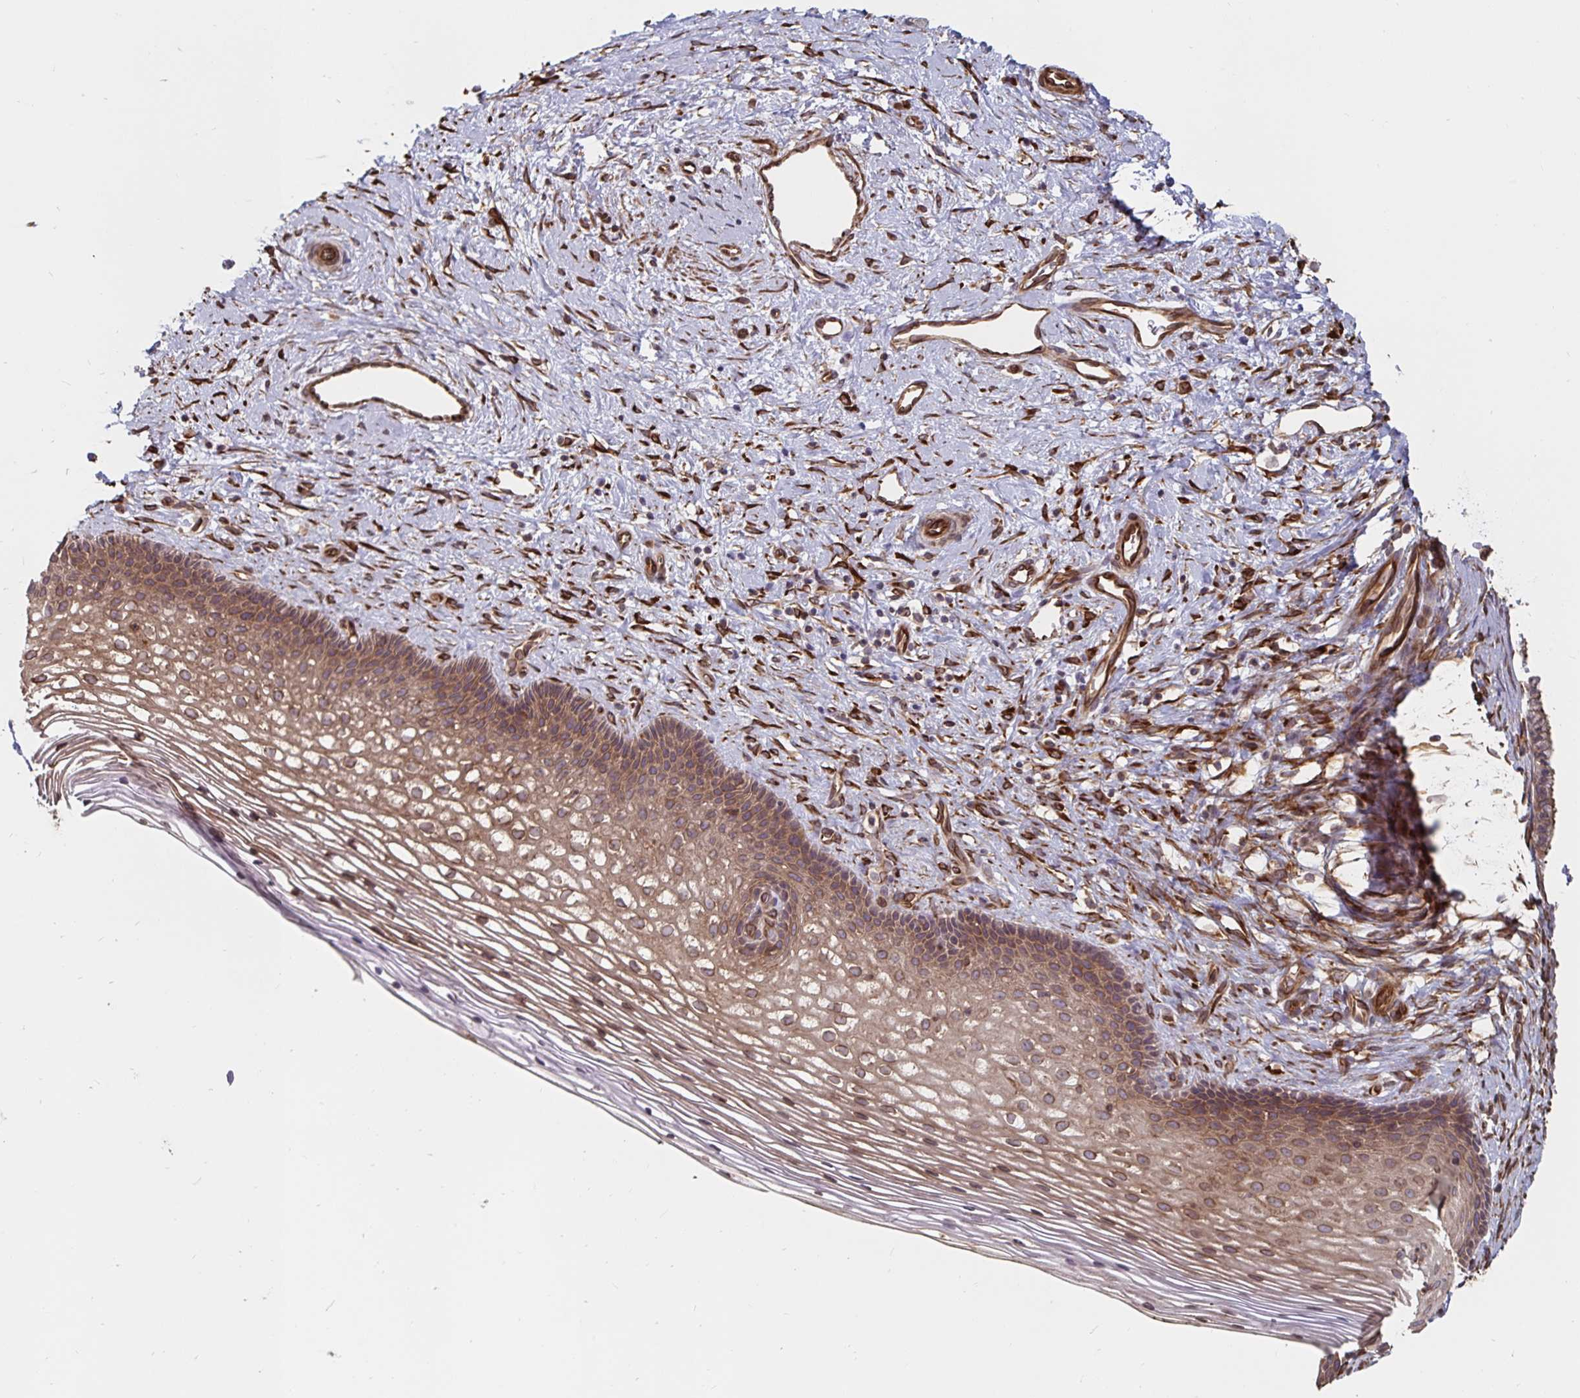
{"staining": {"intensity": "weak", "quantity": "<25%", "location": "cytoplasmic/membranous"}, "tissue": "cervix", "cell_type": "Glandular cells", "image_type": "normal", "snomed": [{"axis": "morphology", "description": "Normal tissue, NOS"}, {"axis": "topography", "description": "Cervix"}], "caption": "This histopathology image is of normal cervix stained with IHC to label a protein in brown with the nuclei are counter-stained blue. There is no positivity in glandular cells.", "gene": "BCAP29", "patient": {"sex": "female", "age": 34}}